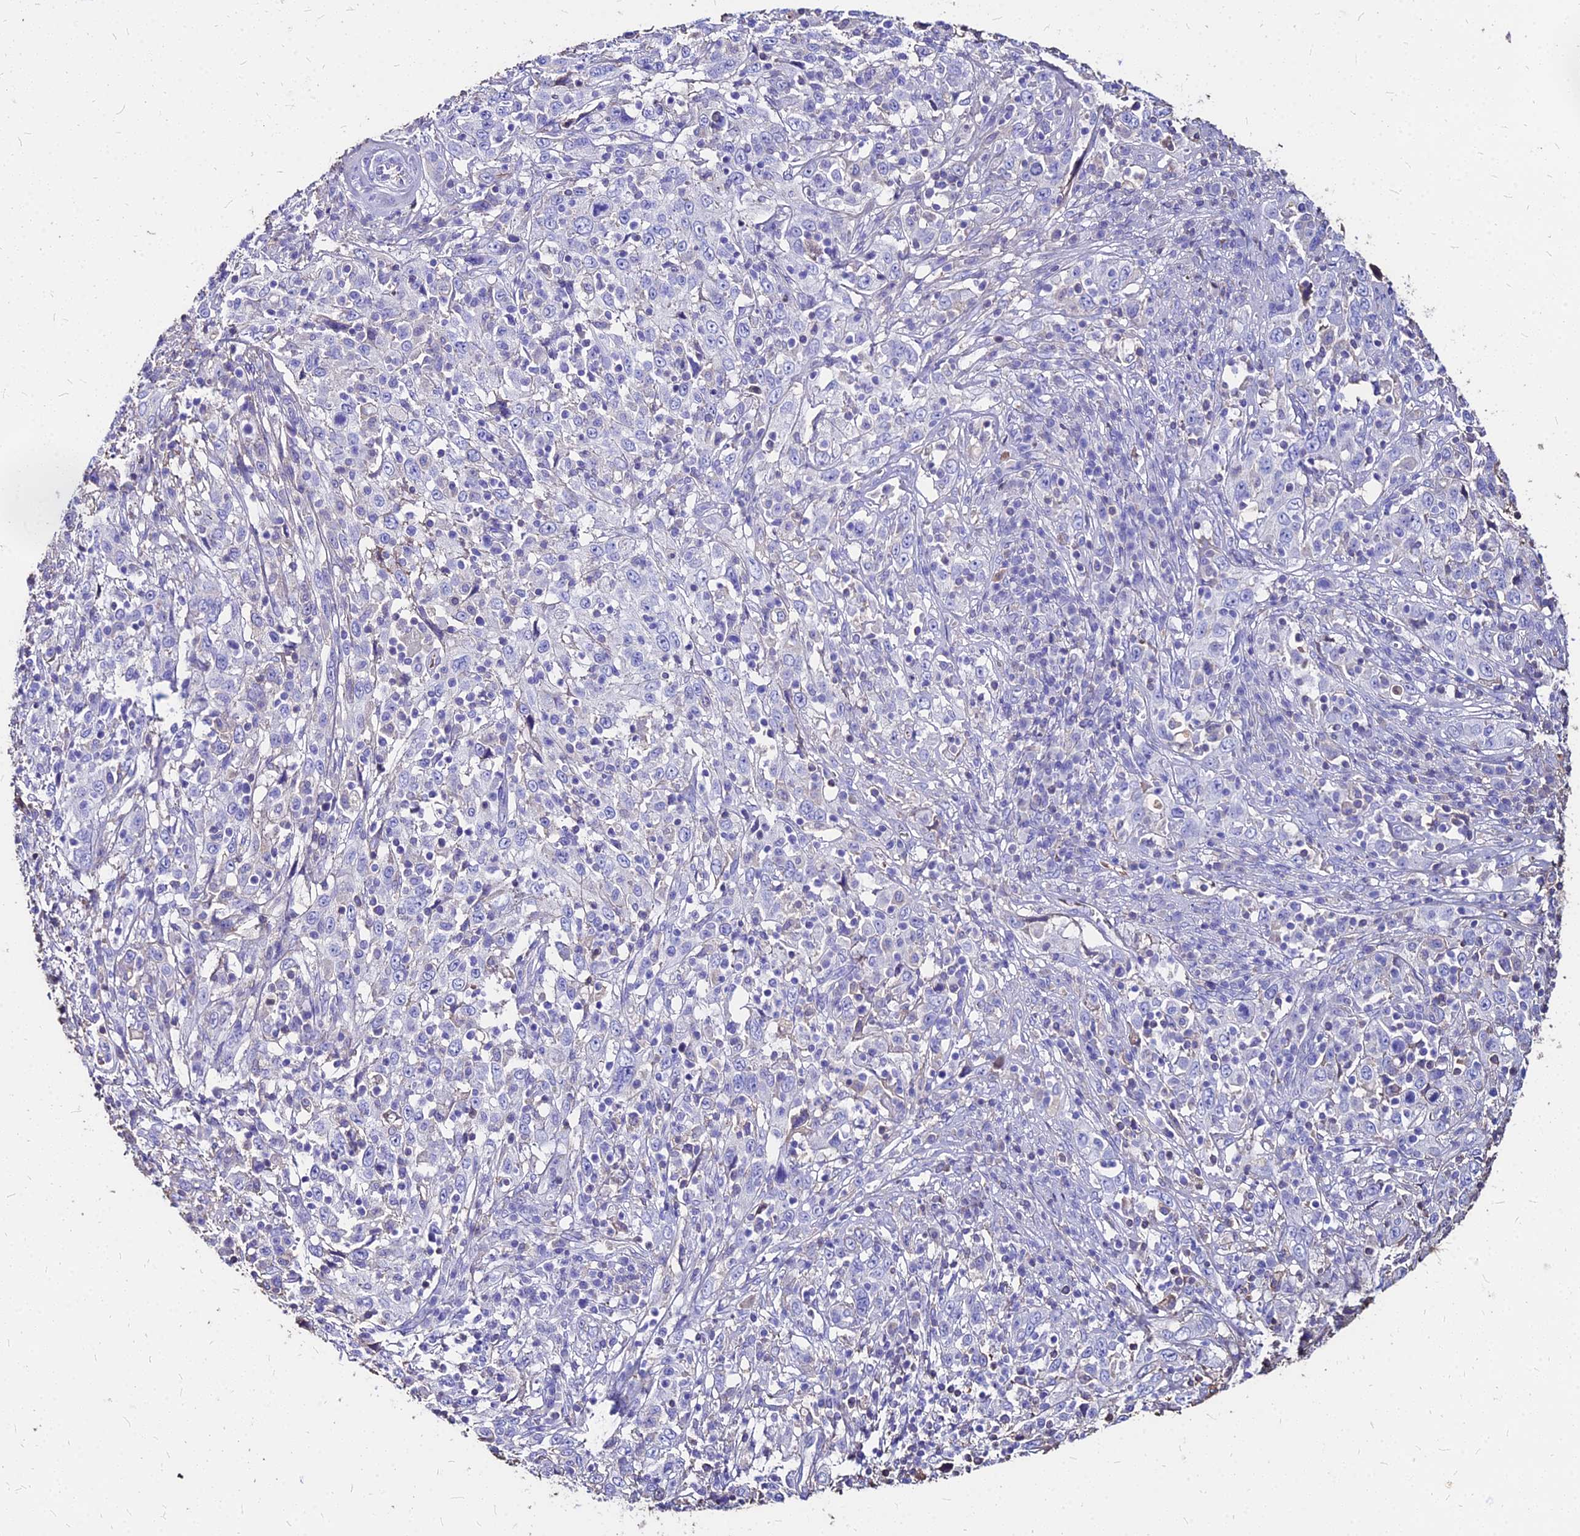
{"staining": {"intensity": "negative", "quantity": "none", "location": "none"}, "tissue": "cervical cancer", "cell_type": "Tumor cells", "image_type": "cancer", "snomed": [{"axis": "morphology", "description": "Squamous cell carcinoma, NOS"}, {"axis": "topography", "description": "Cervix"}], "caption": "Immunohistochemistry photomicrograph of neoplastic tissue: human squamous cell carcinoma (cervical) stained with DAB reveals no significant protein expression in tumor cells.", "gene": "NME5", "patient": {"sex": "female", "age": 46}}